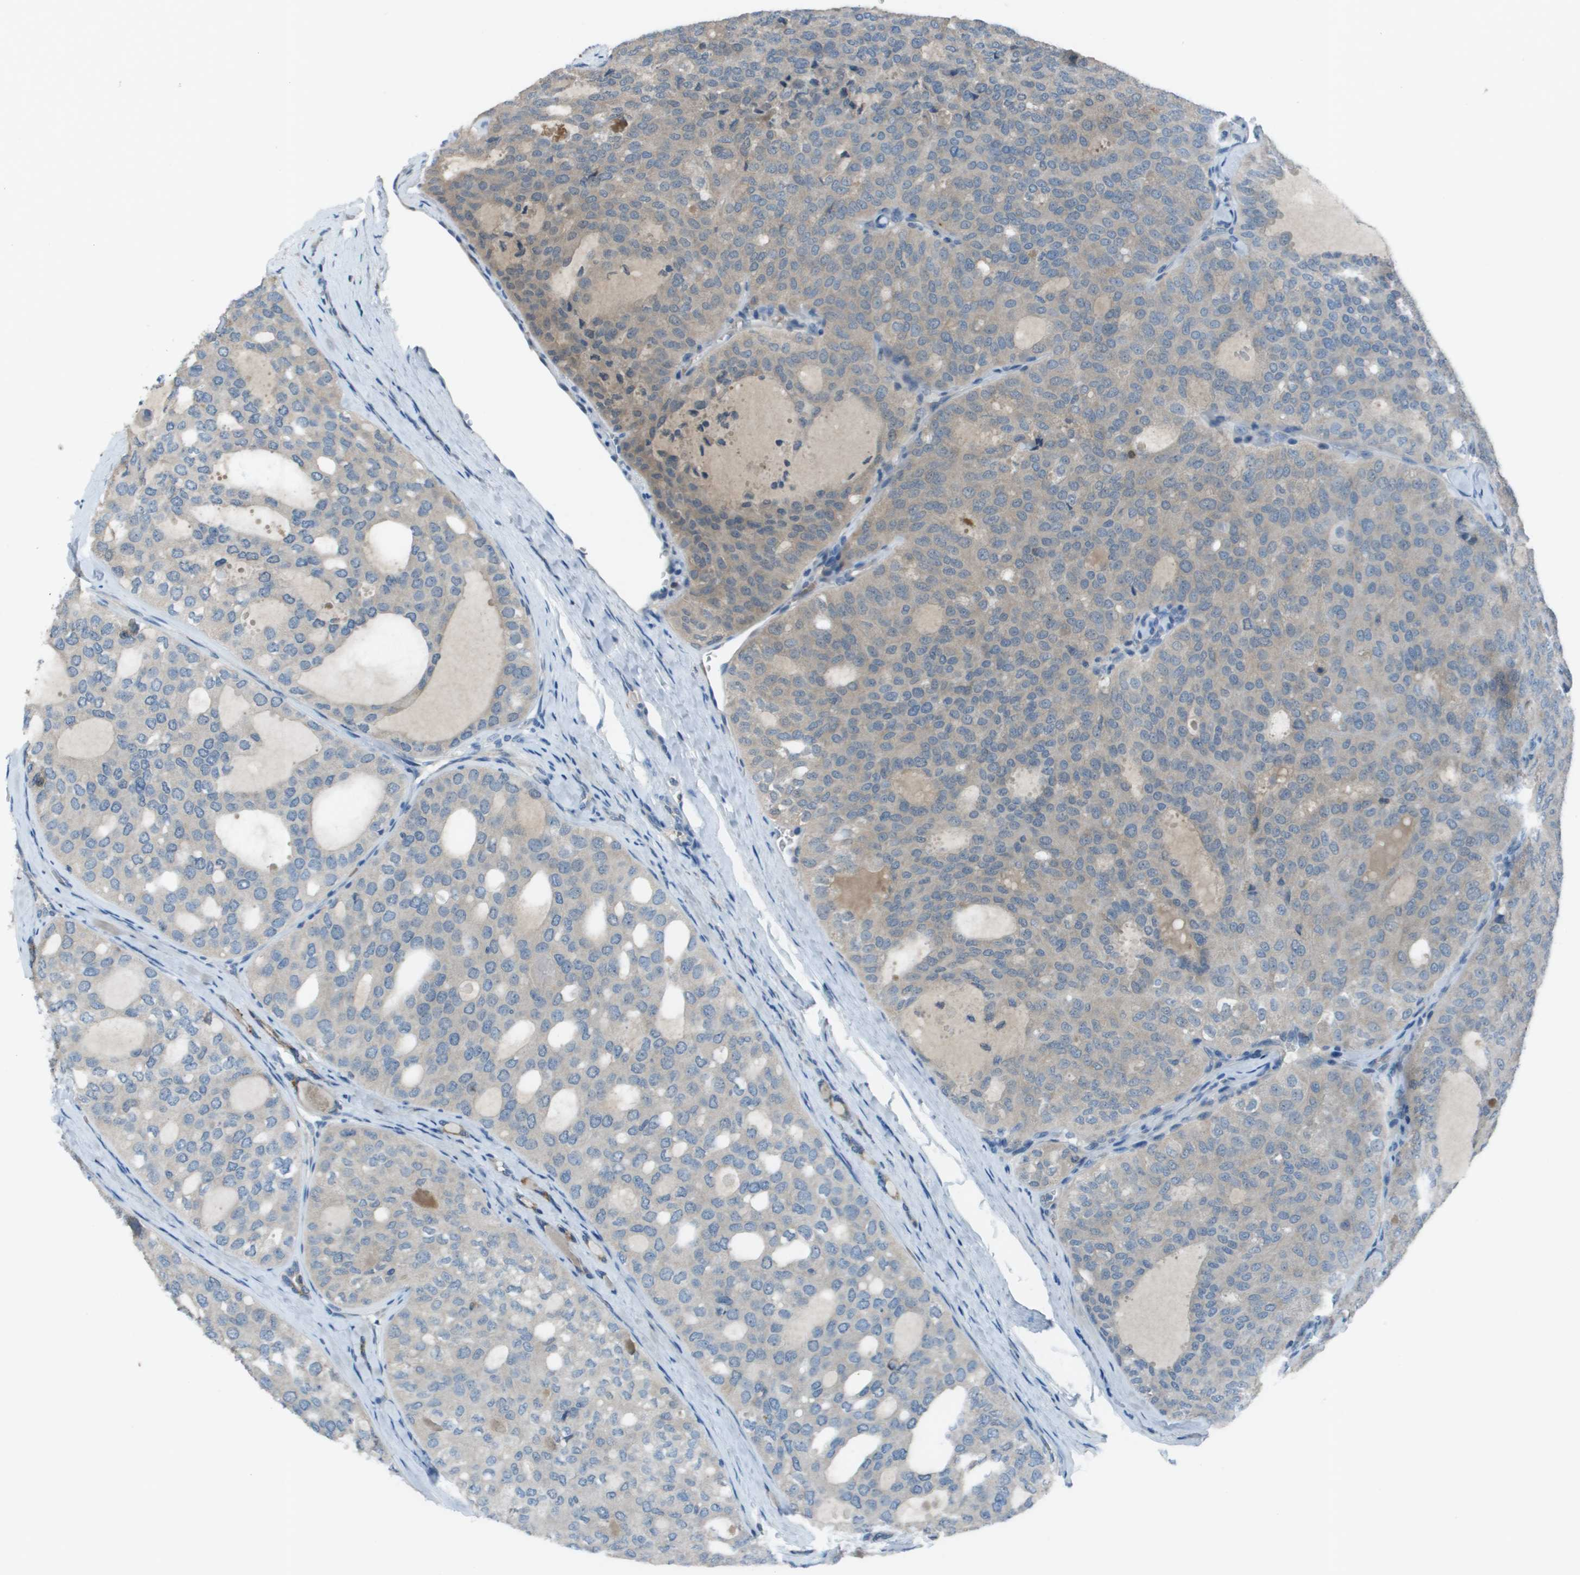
{"staining": {"intensity": "weak", "quantity": "25%-75%", "location": "cytoplasmic/membranous"}, "tissue": "thyroid cancer", "cell_type": "Tumor cells", "image_type": "cancer", "snomed": [{"axis": "morphology", "description": "Follicular adenoma carcinoma, NOS"}, {"axis": "topography", "description": "Thyroid gland"}], "caption": "Weak cytoplasmic/membranous expression for a protein is seen in approximately 25%-75% of tumor cells of follicular adenoma carcinoma (thyroid) using IHC.", "gene": "CAMK4", "patient": {"sex": "male", "age": 75}}